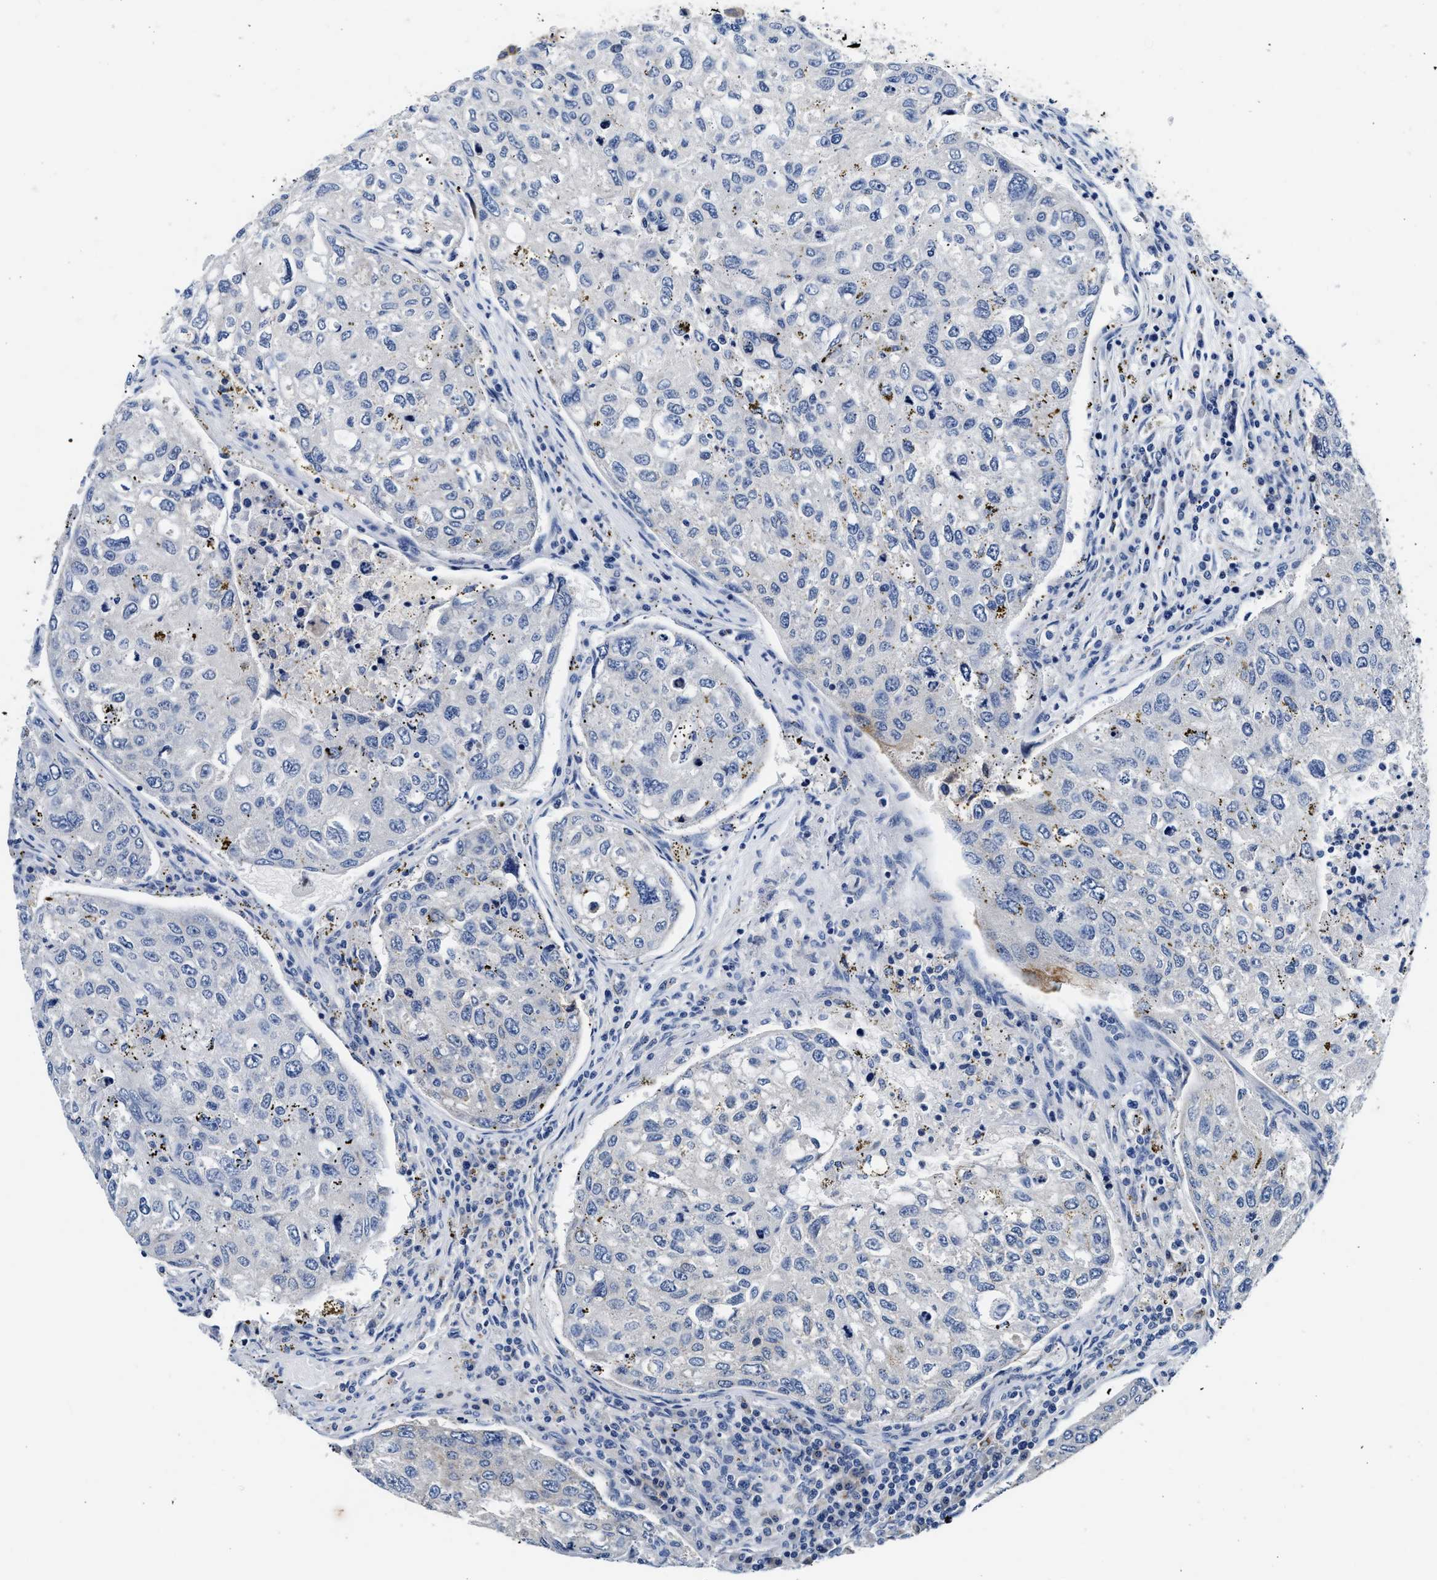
{"staining": {"intensity": "negative", "quantity": "none", "location": "none"}, "tissue": "urothelial cancer", "cell_type": "Tumor cells", "image_type": "cancer", "snomed": [{"axis": "morphology", "description": "Urothelial carcinoma, High grade"}, {"axis": "topography", "description": "Lymph node"}, {"axis": "topography", "description": "Urinary bladder"}], "caption": "This photomicrograph is of high-grade urothelial carcinoma stained with immunohistochemistry to label a protein in brown with the nuclei are counter-stained blue. There is no staining in tumor cells. (DAB (3,3'-diaminobenzidine) IHC visualized using brightfield microscopy, high magnification).", "gene": "FAM185A", "patient": {"sex": "male", "age": 51}}